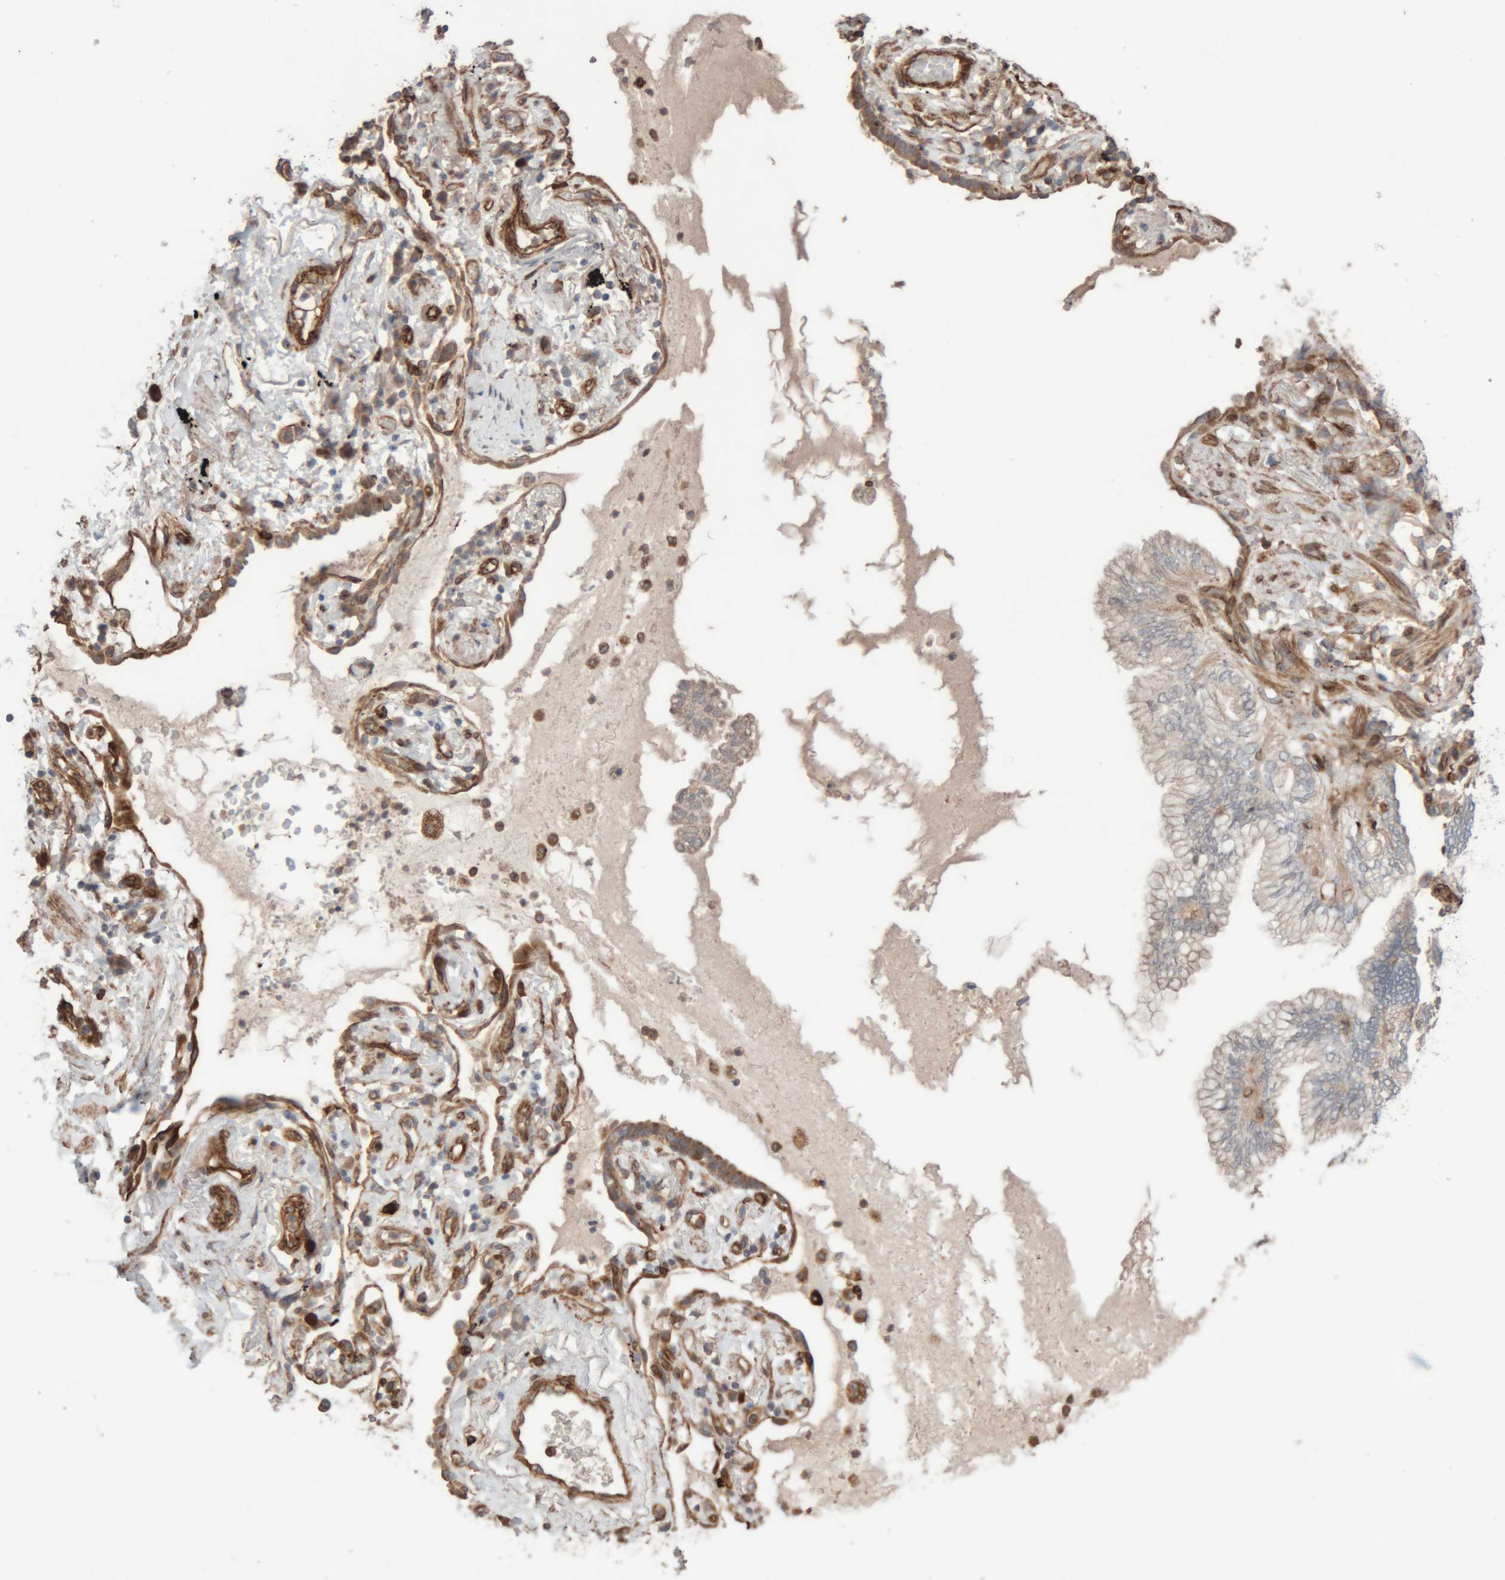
{"staining": {"intensity": "negative", "quantity": "none", "location": "none"}, "tissue": "lung cancer", "cell_type": "Tumor cells", "image_type": "cancer", "snomed": [{"axis": "morphology", "description": "Adenocarcinoma, NOS"}, {"axis": "topography", "description": "Lung"}], "caption": "Protein analysis of adenocarcinoma (lung) reveals no significant staining in tumor cells. (IHC, brightfield microscopy, high magnification).", "gene": "RAB32", "patient": {"sex": "female", "age": 70}}